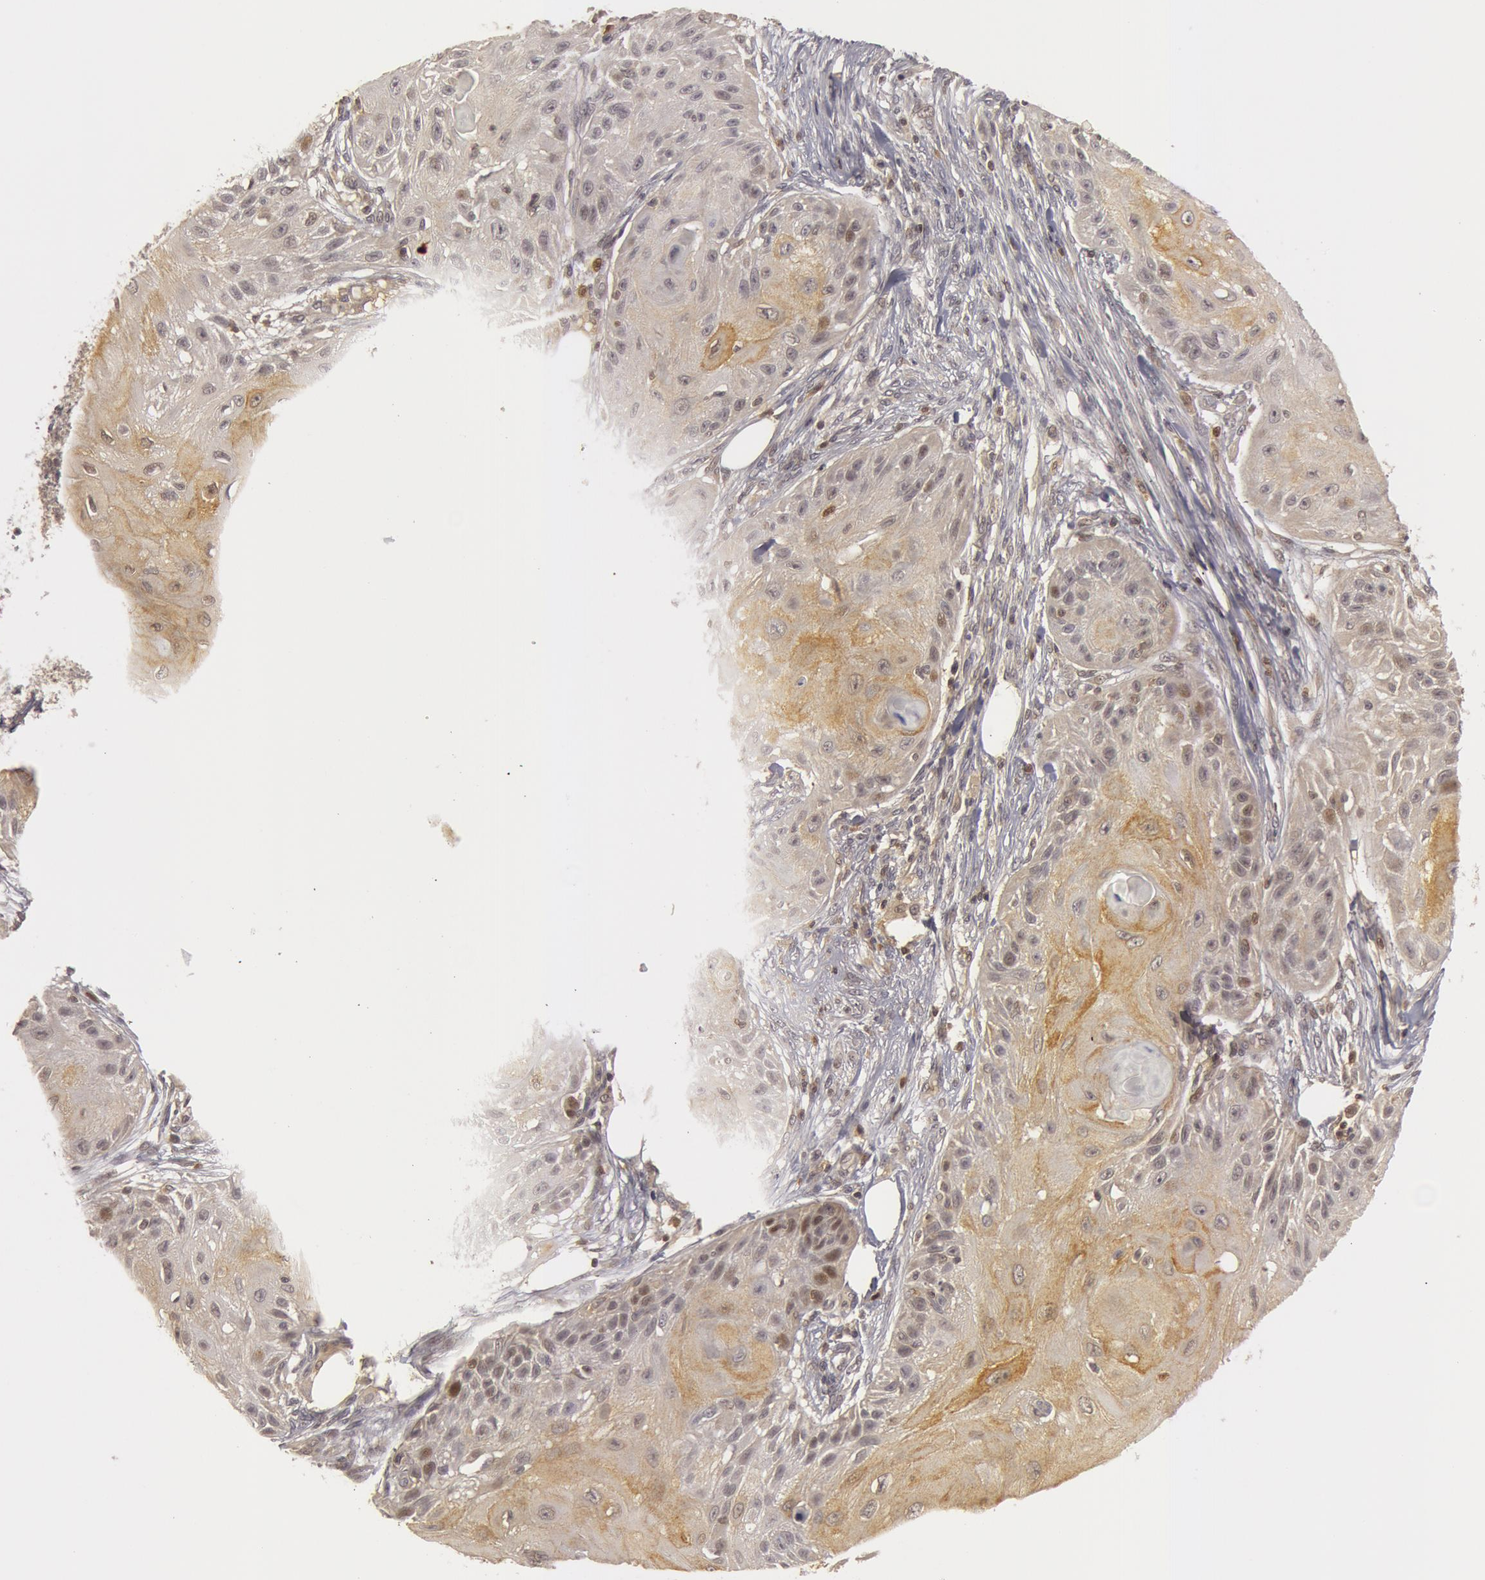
{"staining": {"intensity": "weak", "quantity": "25%-75%", "location": "cytoplasmic/membranous"}, "tissue": "skin cancer", "cell_type": "Tumor cells", "image_type": "cancer", "snomed": [{"axis": "morphology", "description": "Squamous cell carcinoma, NOS"}, {"axis": "topography", "description": "Skin"}], "caption": "Immunohistochemical staining of human squamous cell carcinoma (skin) demonstrates low levels of weak cytoplasmic/membranous protein positivity in approximately 25%-75% of tumor cells.", "gene": "OASL", "patient": {"sex": "female", "age": 88}}